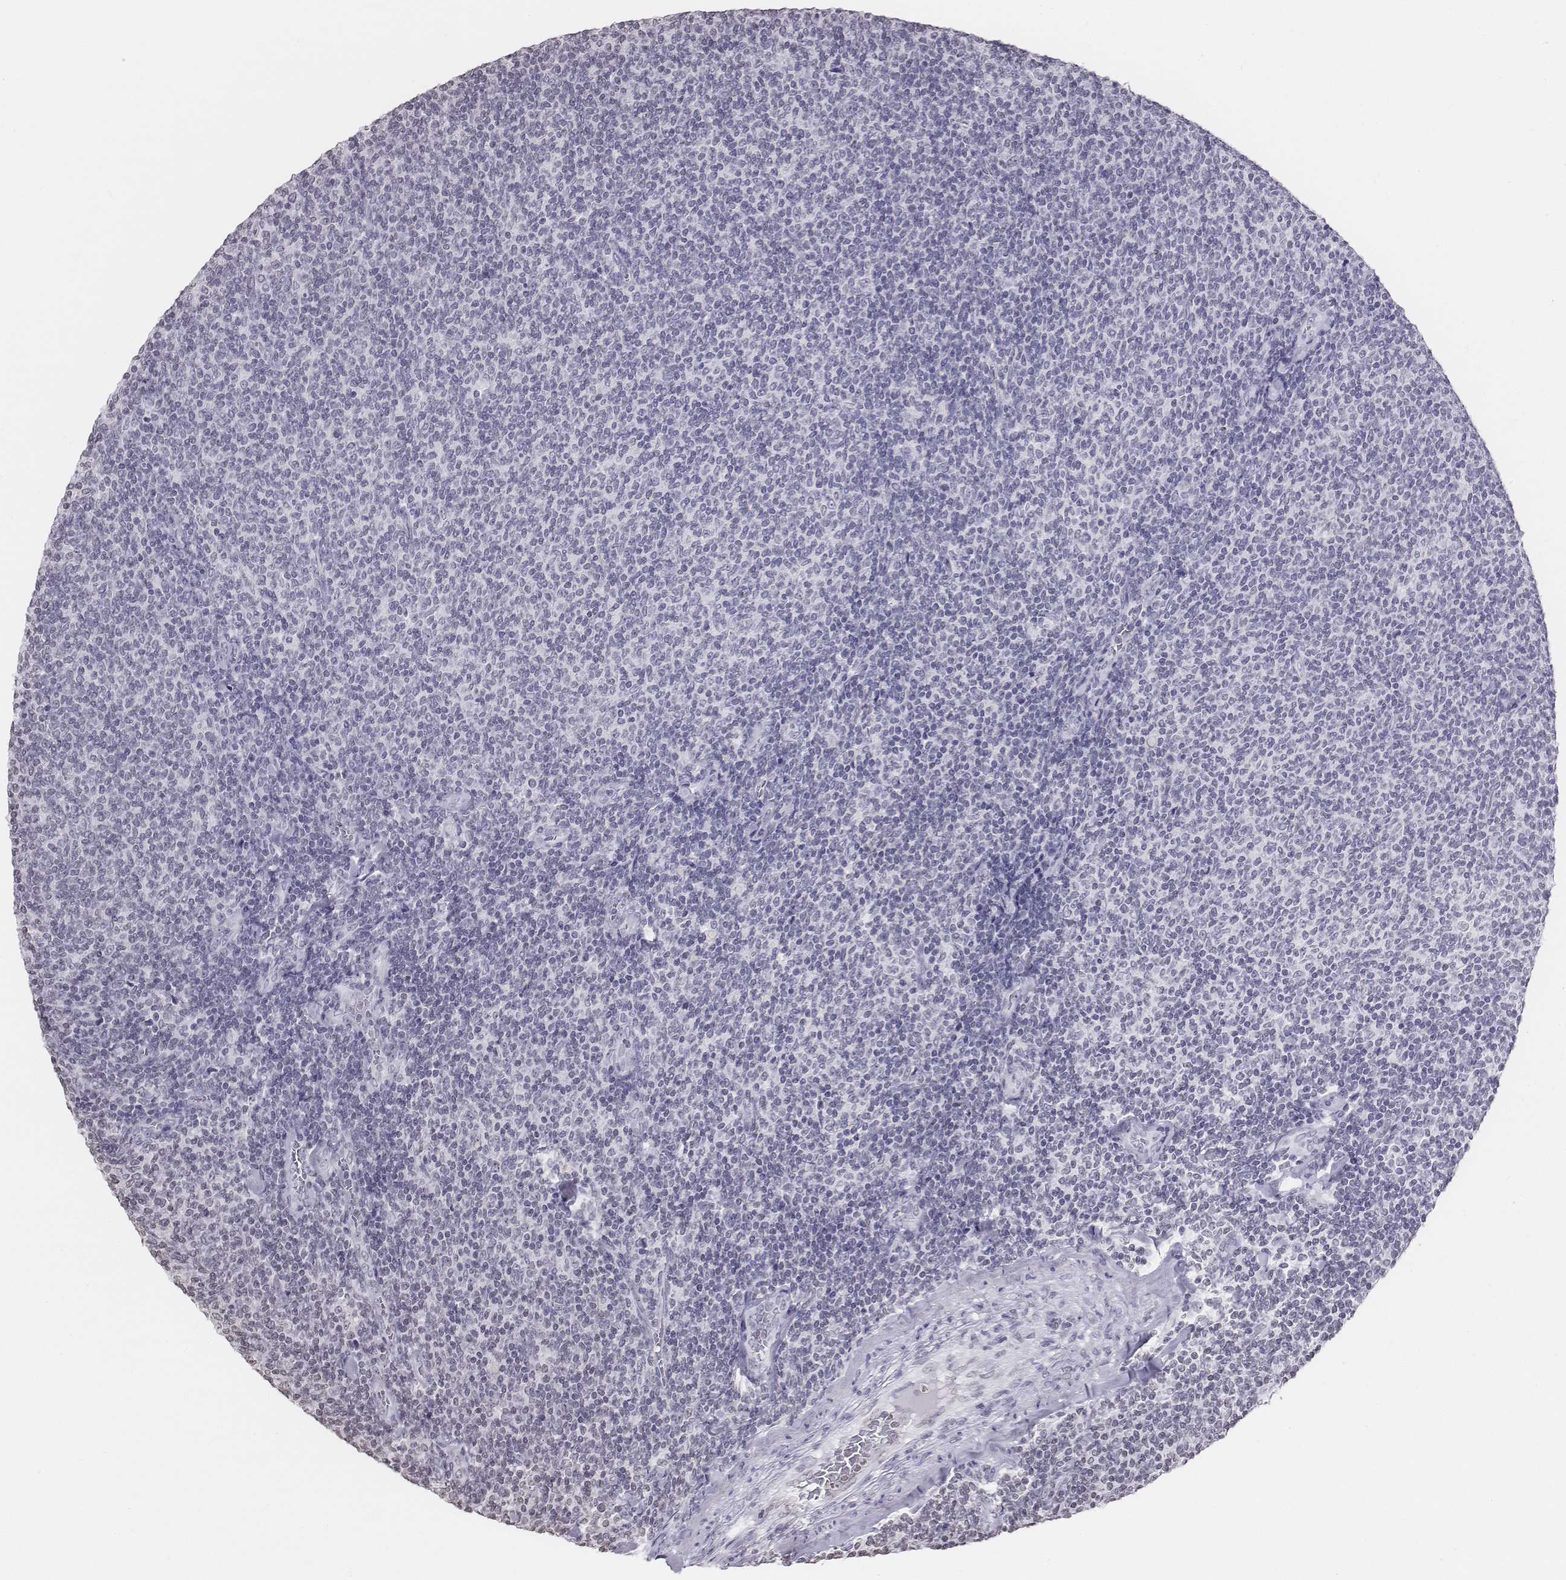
{"staining": {"intensity": "negative", "quantity": "none", "location": "none"}, "tissue": "lymphoma", "cell_type": "Tumor cells", "image_type": "cancer", "snomed": [{"axis": "morphology", "description": "Malignant lymphoma, non-Hodgkin's type, Low grade"}, {"axis": "topography", "description": "Lymph node"}], "caption": "This is an immunohistochemistry (IHC) image of malignant lymphoma, non-Hodgkin's type (low-grade). There is no expression in tumor cells.", "gene": "BARHL1", "patient": {"sex": "male", "age": 52}}